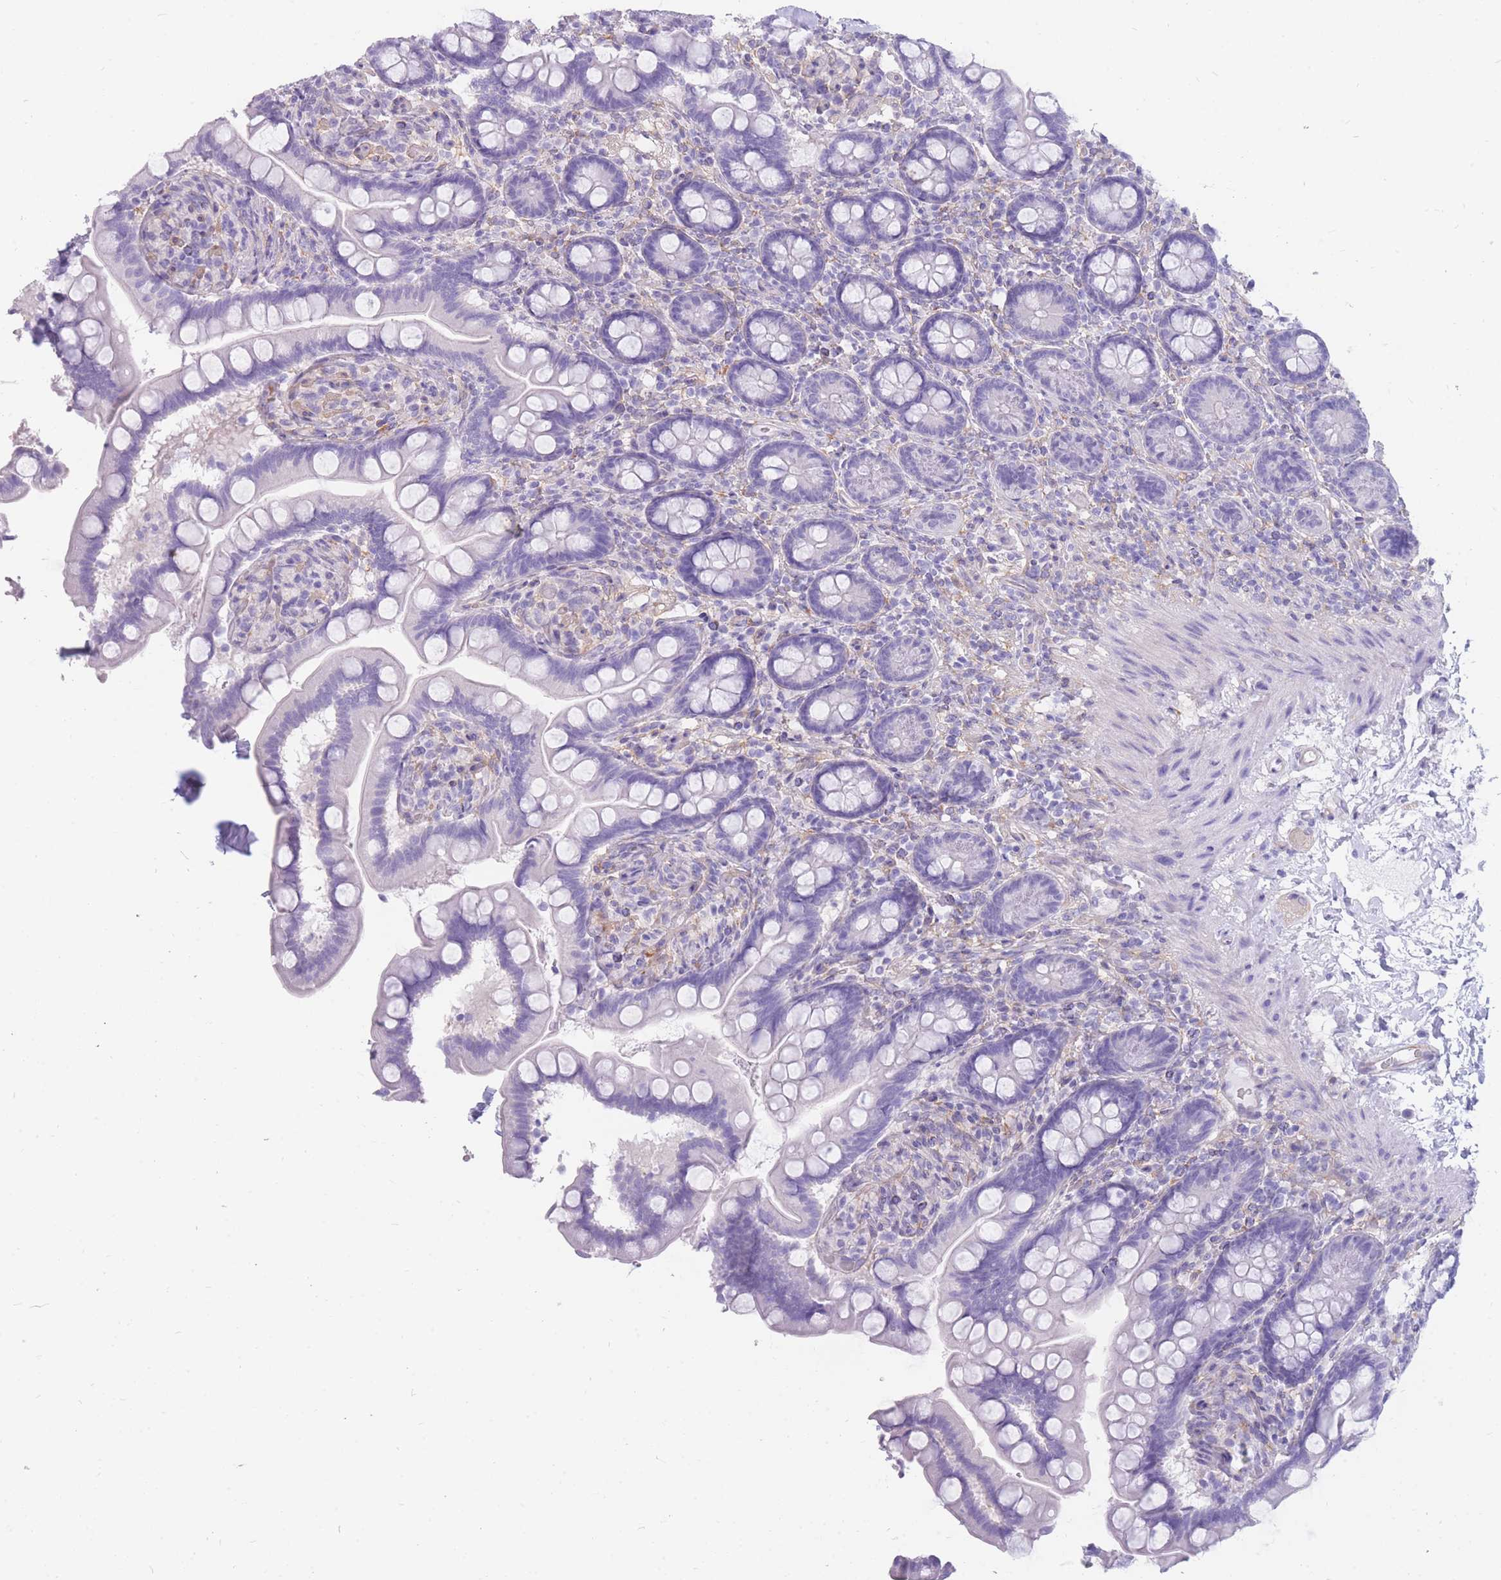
{"staining": {"intensity": "negative", "quantity": "none", "location": "none"}, "tissue": "small intestine", "cell_type": "Glandular cells", "image_type": "normal", "snomed": [{"axis": "morphology", "description": "Normal tissue, NOS"}, {"axis": "topography", "description": "Small intestine"}], "caption": "Unremarkable small intestine was stained to show a protein in brown. There is no significant staining in glandular cells.", "gene": "MTSS2", "patient": {"sex": "female", "age": 64}}